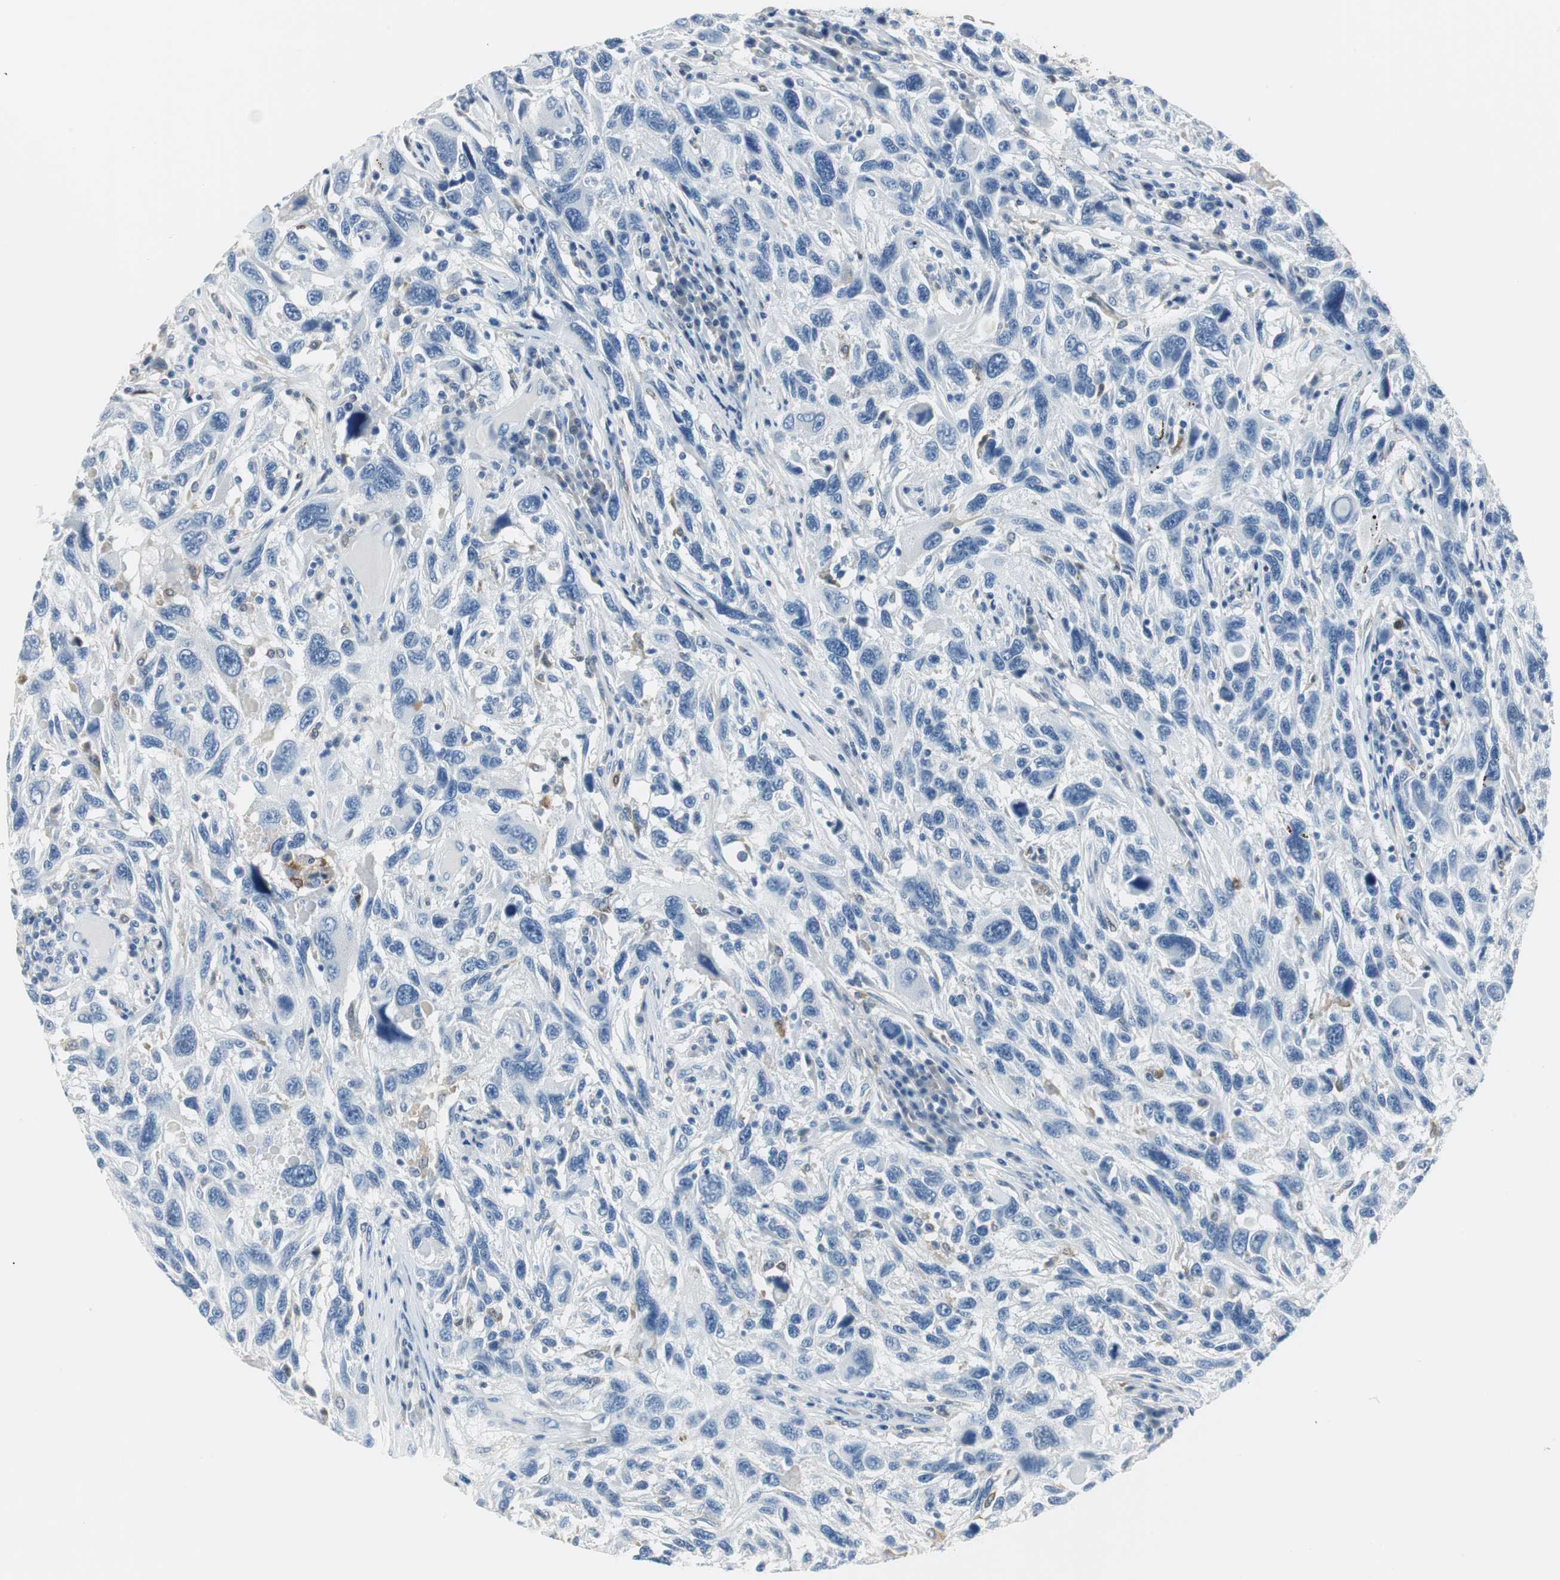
{"staining": {"intensity": "negative", "quantity": "none", "location": "none"}, "tissue": "melanoma", "cell_type": "Tumor cells", "image_type": "cancer", "snomed": [{"axis": "morphology", "description": "Malignant melanoma, NOS"}, {"axis": "topography", "description": "Skin"}], "caption": "Protein analysis of malignant melanoma exhibits no significant positivity in tumor cells.", "gene": "FBP1", "patient": {"sex": "male", "age": 53}}